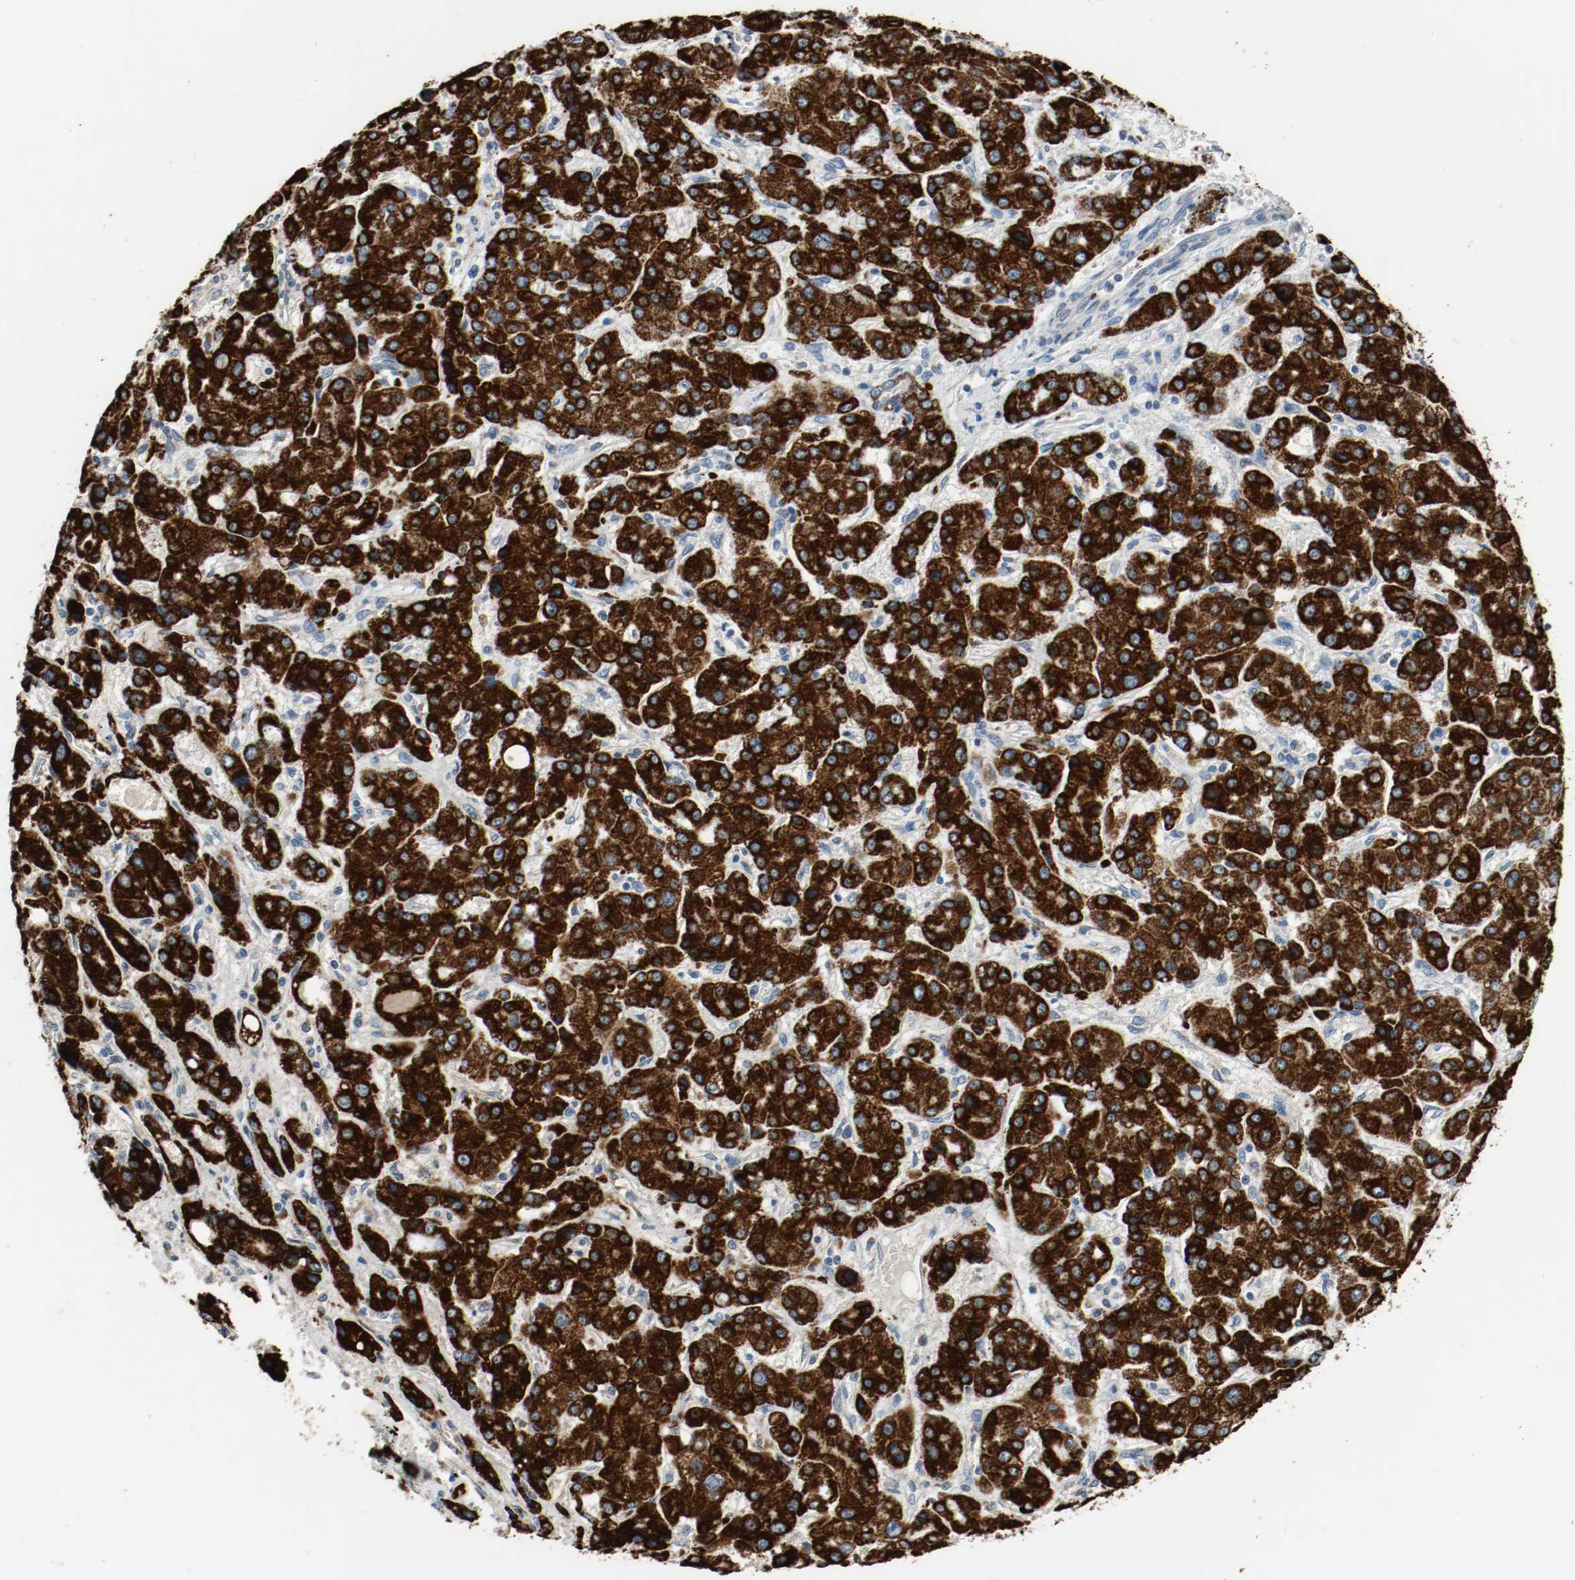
{"staining": {"intensity": "strong", "quantity": ">75%", "location": "cytoplasmic/membranous"}, "tissue": "liver cancer", "cell_type": "Tumor cells", "image_type": "cancer", "snomed": [{"axis": "morphology", "description": "Carcinoma, Hepatocellular, NOS"}, {"axis": "topography", "description": "Liver"}], "caption": "The photomicrograph shows a brown stain indicating the presence of a protein in the cytoplasmic/membranous of tumor cells in liver cancer.", "gene": "ALDH4A1", "patient": {"sex": "male", "age": 55}}